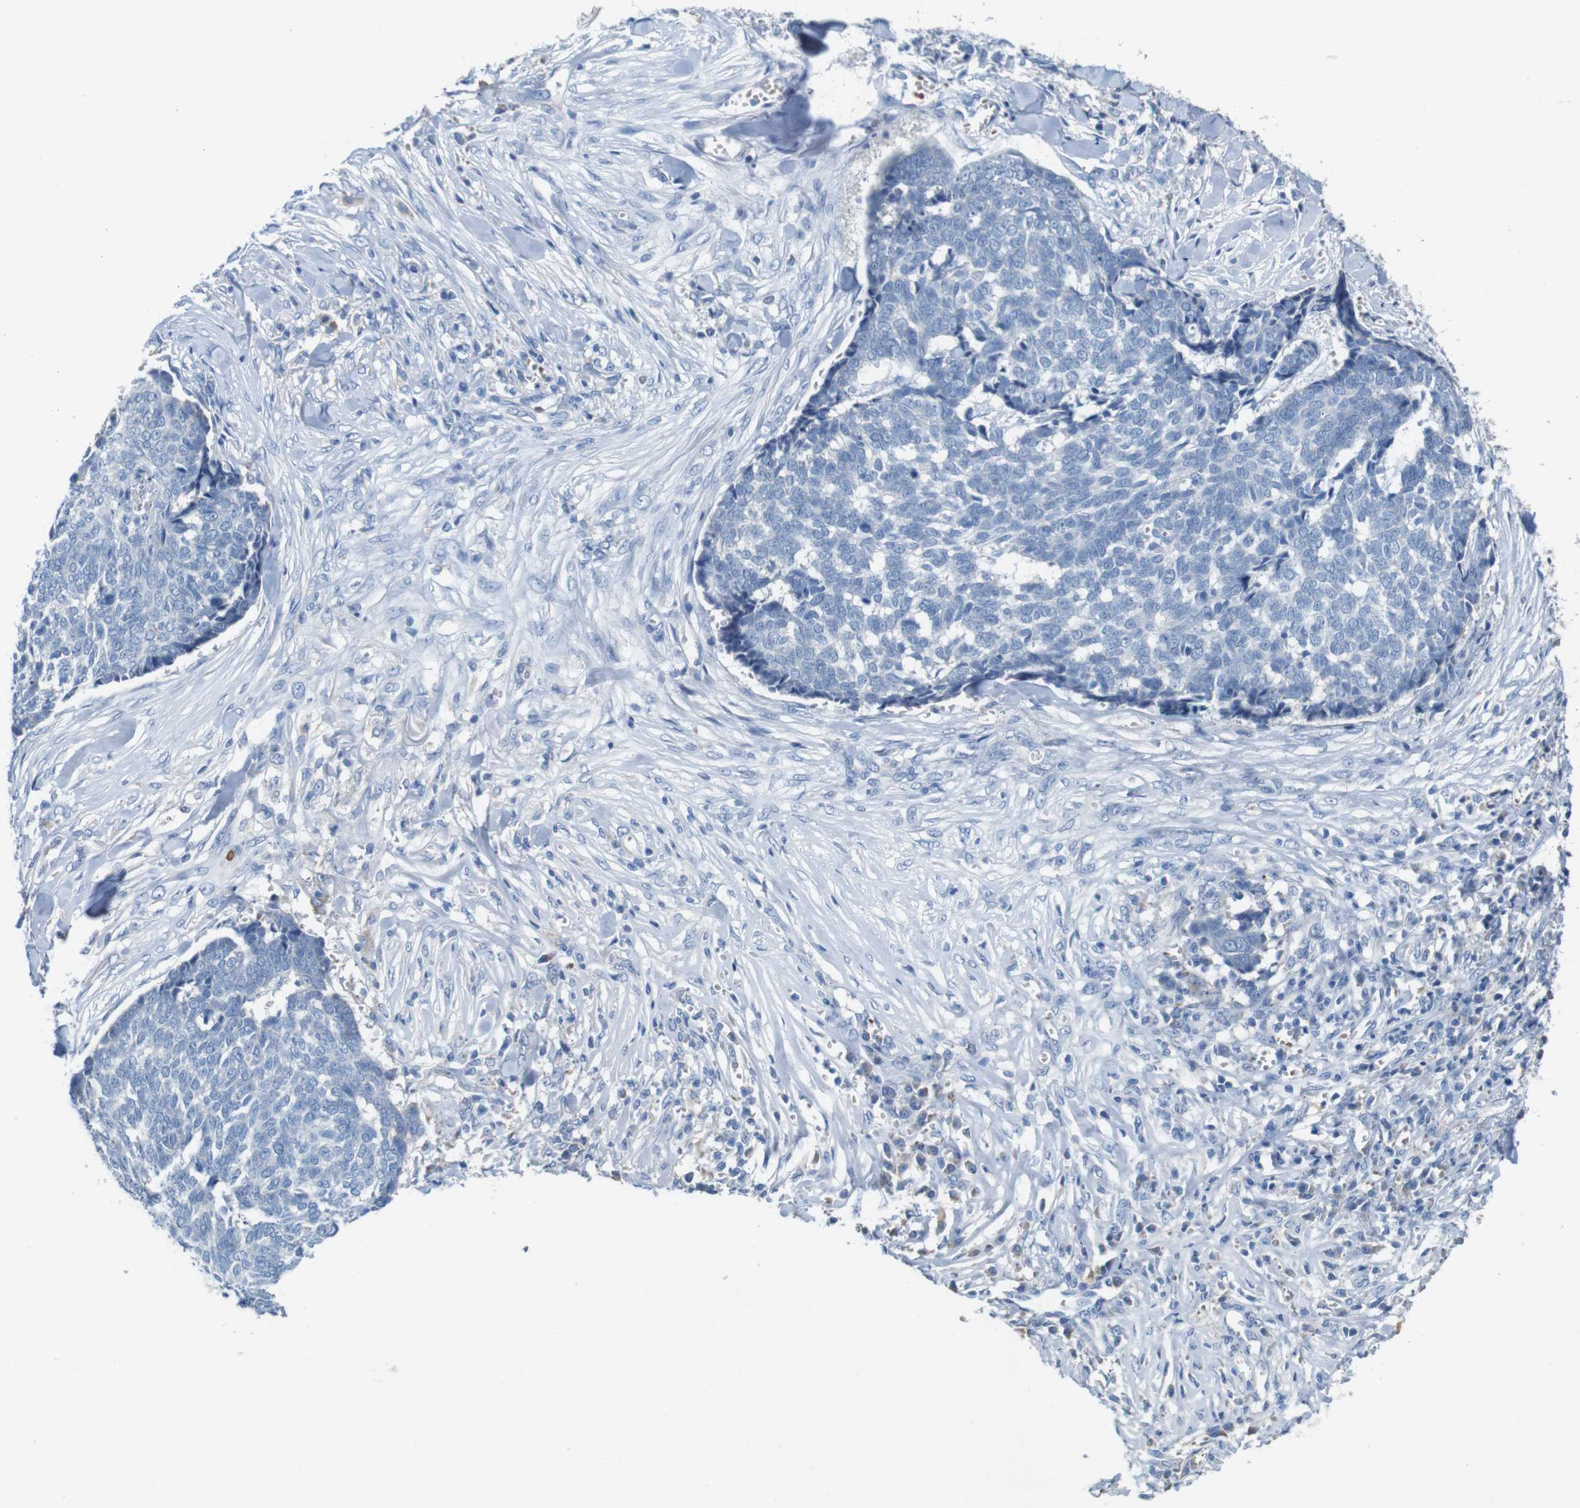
{"staining": {"intensity": "negative", "quantity": "none", "location": "none"}, "tissue": "skin cancer", "cell_type": "Tumor cells", "image_type": "cancer", "snomed": [{"axis": "morphology", "description": "Basal cell carcinoma"}, {"axis": "topography", "description": "Skin"}], "caption": "DAB (3,3'-diaminobenzidine) immunohistochemical staining of human skin basal cell carcinoma reveals no significant positivity in tumor cells.", "gene": "IGSF8", "patient": {"sex": "male", "age": 84}}